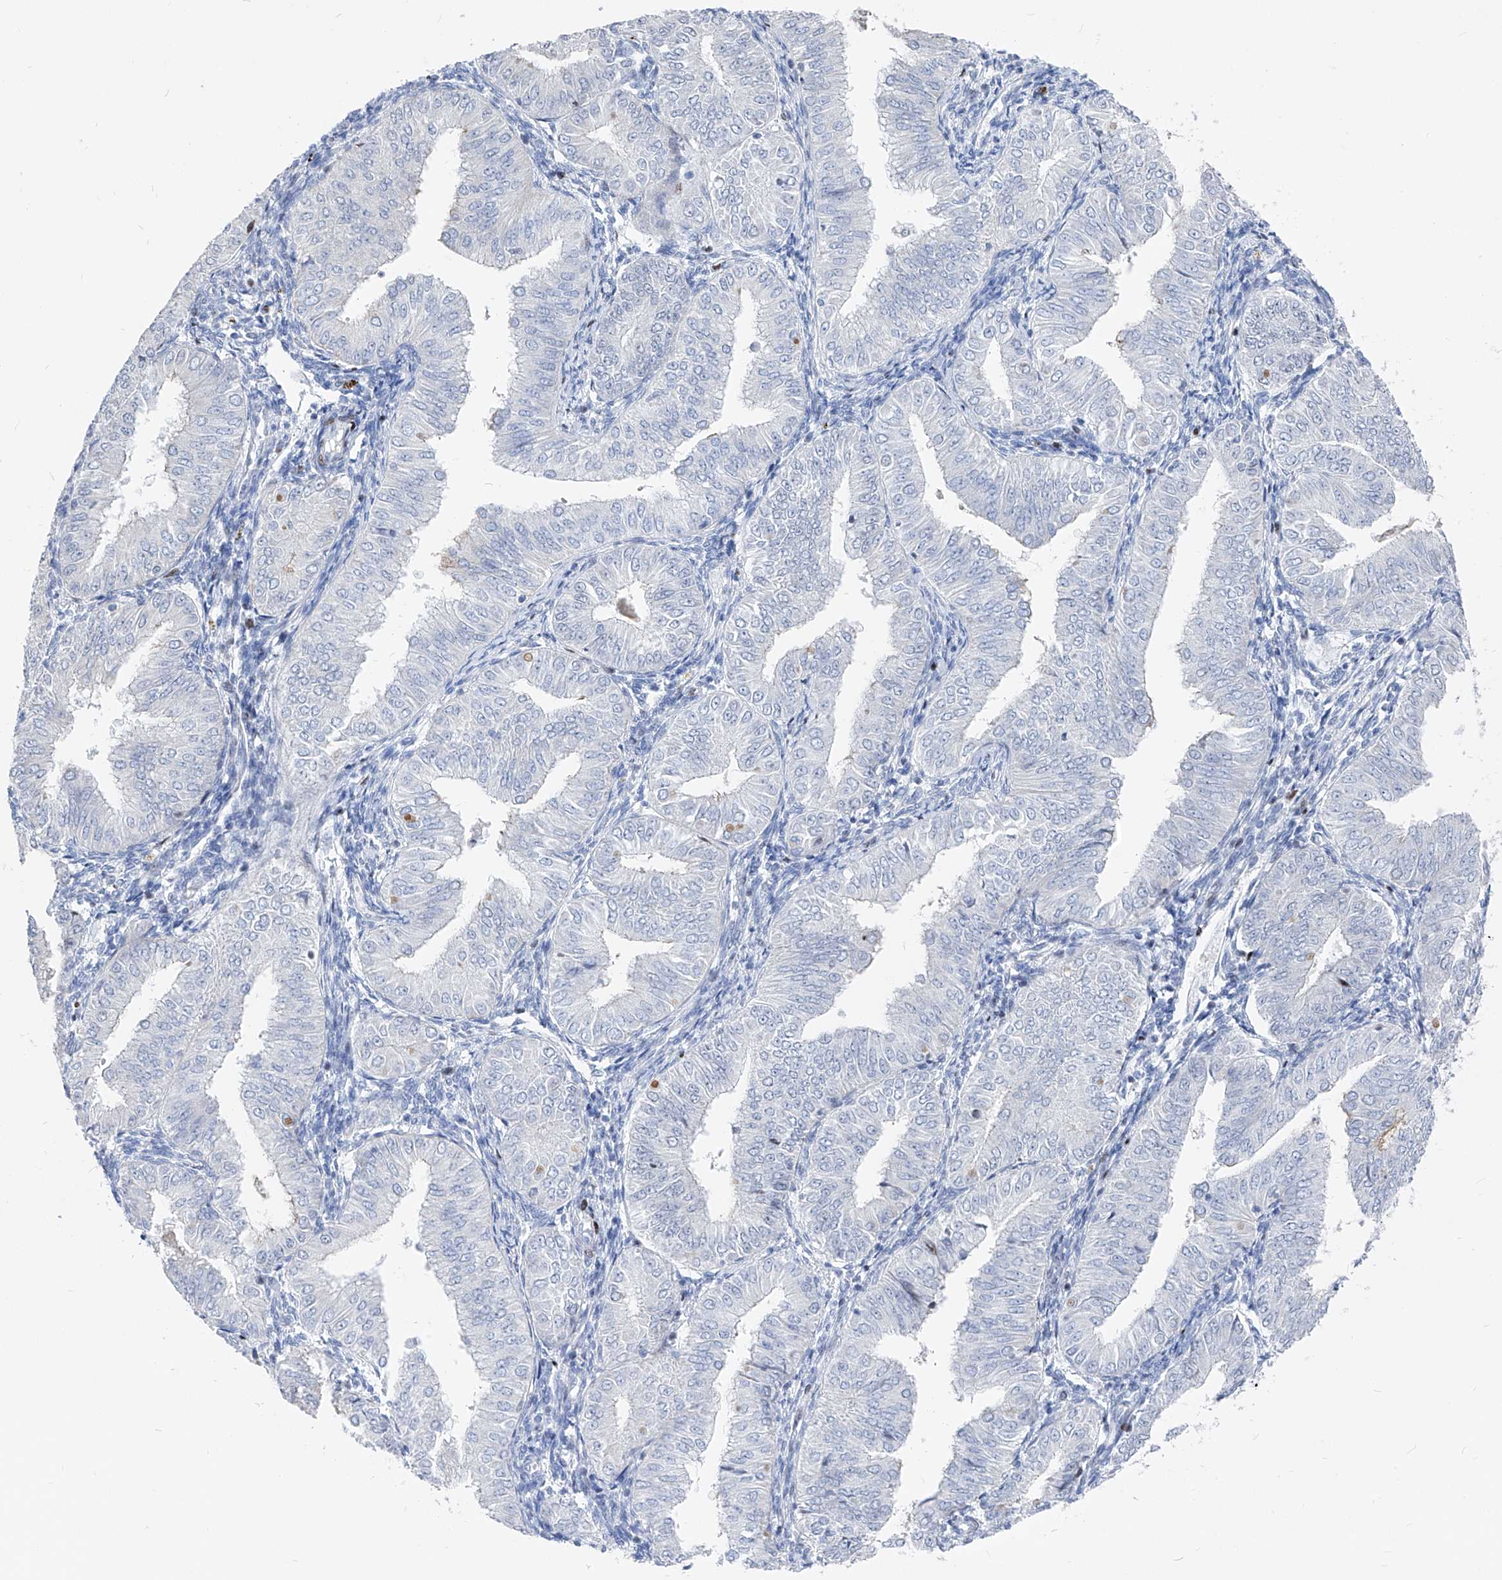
{"staining": {"intensity": "negative", "quantity": "none", "location": "none"}, "tissue": "endometrial cancer", "cell_type": "Tumor cells", "image_type": "cancer", "snomed": [{"axis": "morphology", "description": "Normal tissue, NOS"}, {"axis": "morphology", "description": "Adenocarcinoma, NOS"}, {"axis": "topography", "description": "Endometrium"}], "caption": "The image exhibits no significant staining in tumor cells of endometrial cancer (adenocarcinoma).", "gene": "FRS3", "patient": {"sex": "female", "age": 53}}